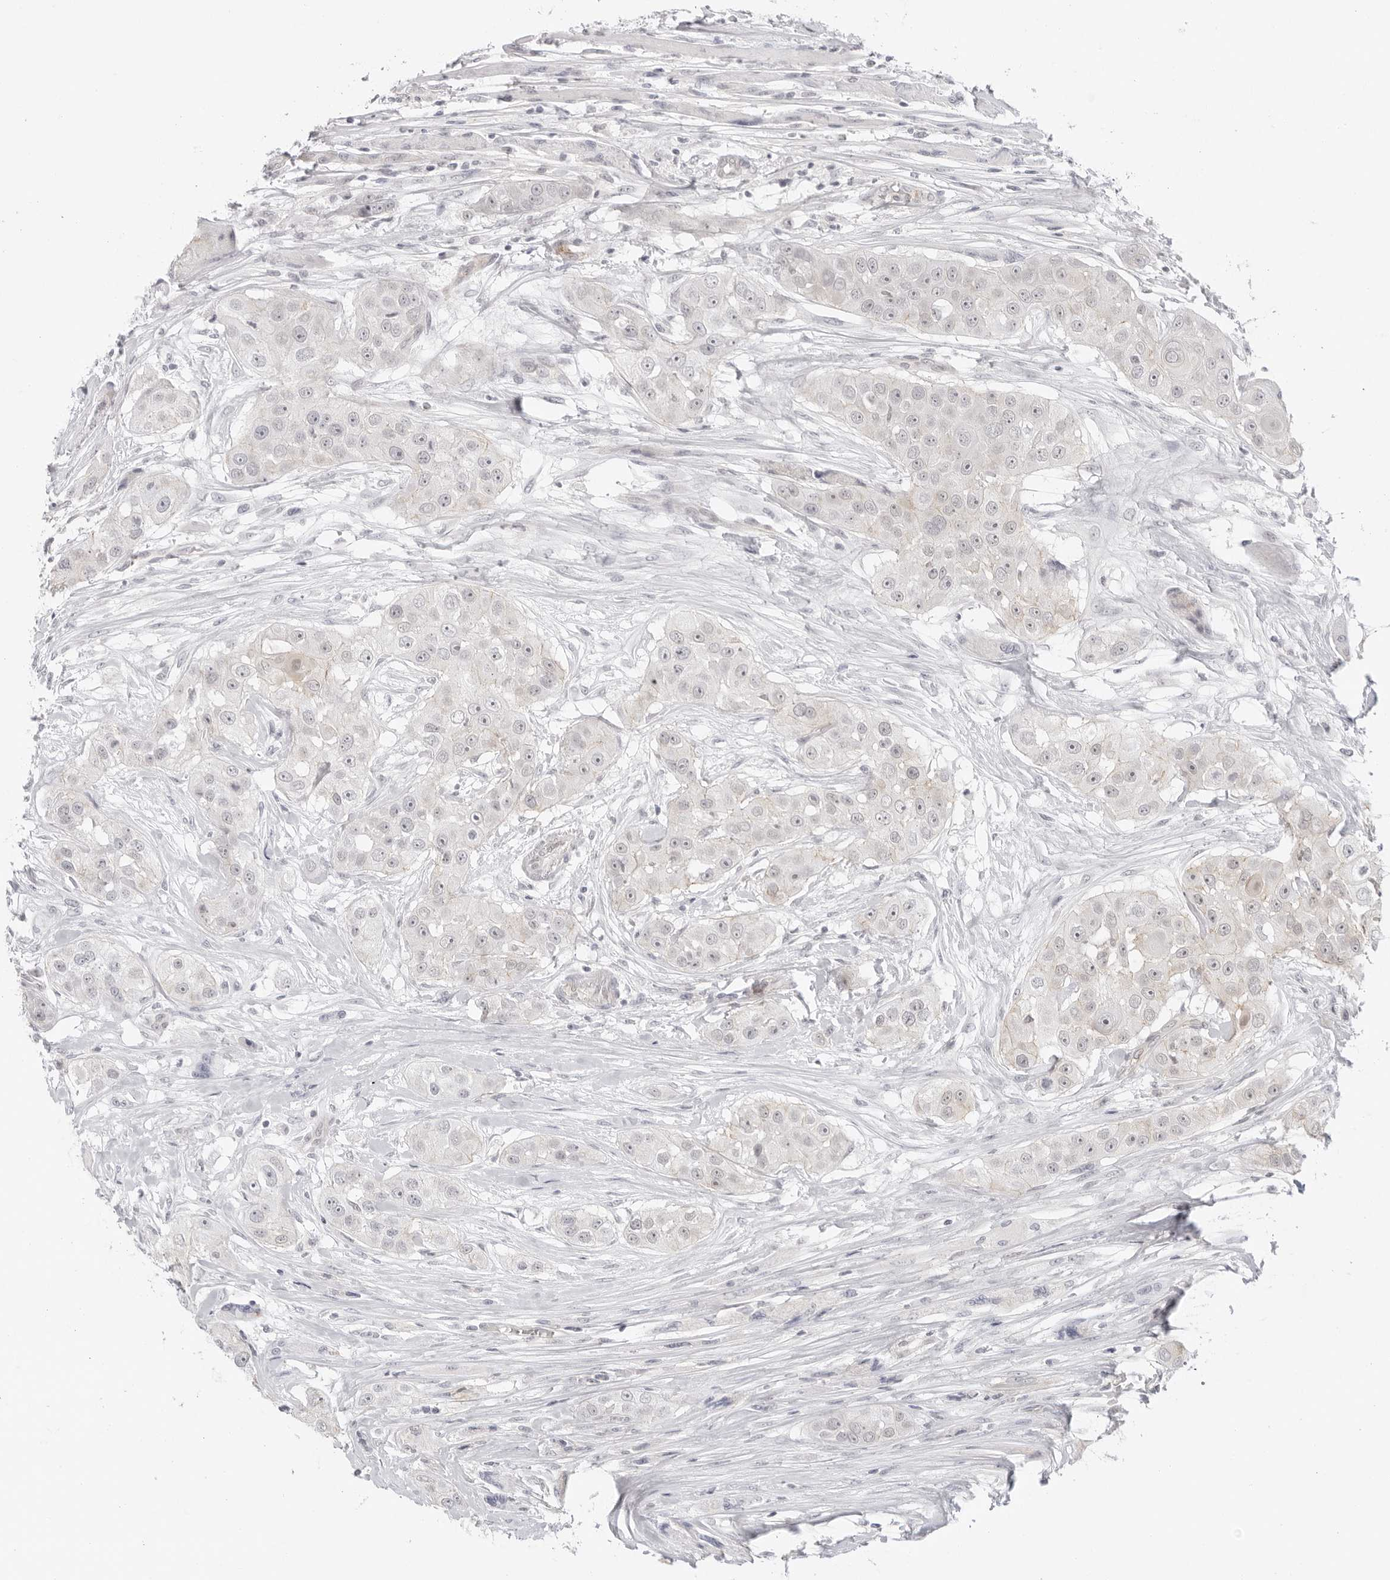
{"staining": {"intensity": "negative", "quantity": "none", "location": "none"}, "tissue": "head and neck cancer", "cell_type": "Tumor cells", "image_type": "cancer", "snomed": [{"axis": "morphology", "description": "Normal tissue, NOS"}, {"axis": "morphology", "description": "Squamous cell carcinoma, NOS"}, {"axis": "topography", "description": "Skeletal muscle"}, {"axis": "topography", "description": "Head-Neck"}], "caption": "Head and neck cancer stained for a protein using immunohistochemistry (IHC) displays no expression tumor cells.", "gene": "TRAPPC3", "patient": {"sex": "male", "age": 51}}